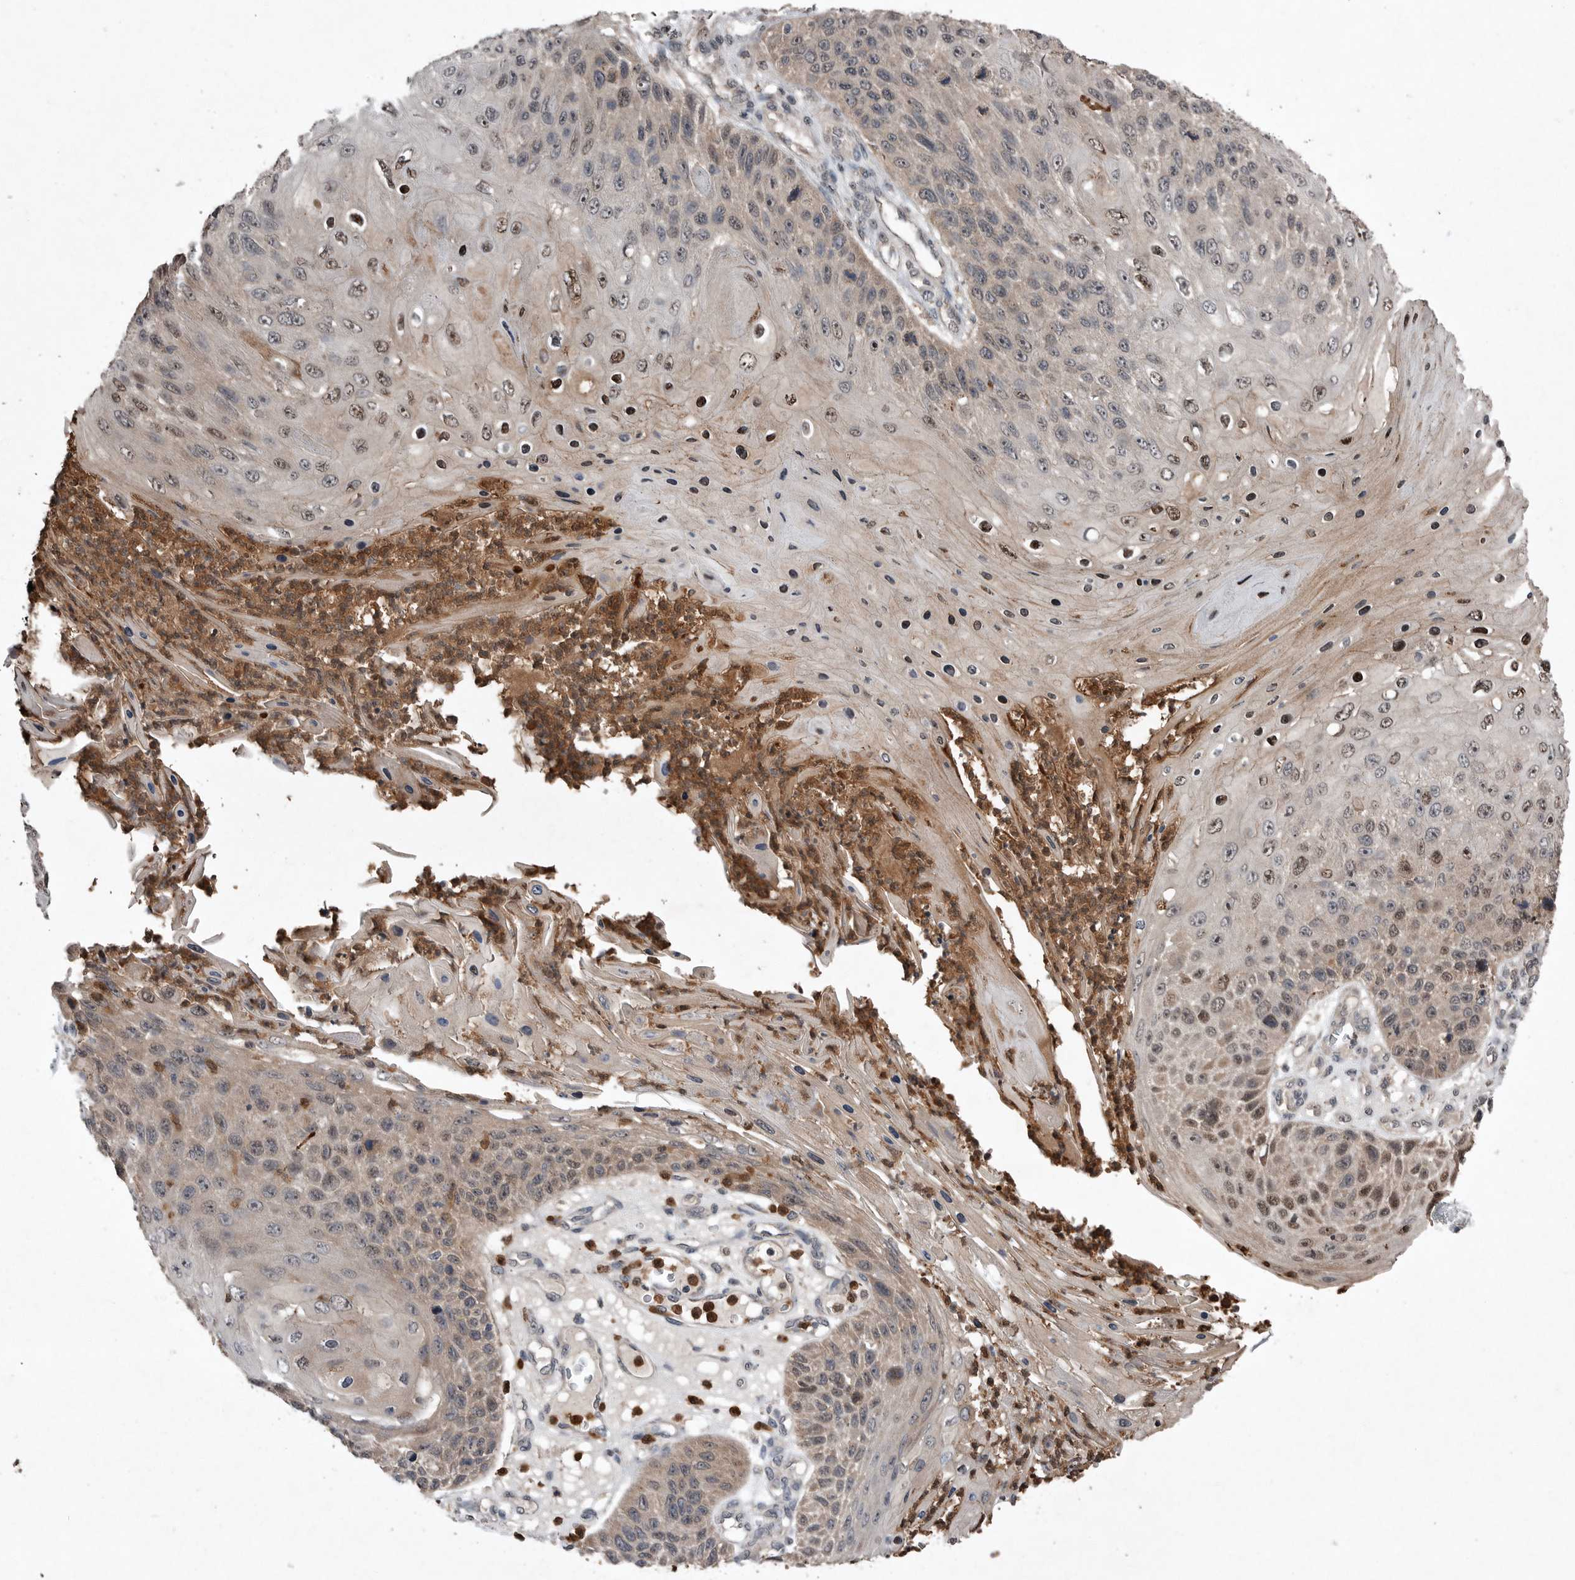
{"staining": {"intensity": "moderate", "quantity": "<25%", "location": "nuclear"}, "tissue": "skin cancer", "cell_type": "Tumor cells", "image_type": "cancer", "snomed": [{"axis": "morphology", "description": "Squamous cell carcinoma, NOS"}, {"axis": "topography", "description": "Skin"}], "caption": "This histopathology image displays IHC staining of skin cancer (squamous cell carcinoma), with low moderate nuclear positivity in about <25% of tumor cells.", "gene": "SCP2", "patient": {"sex": "female", "age": 88}}